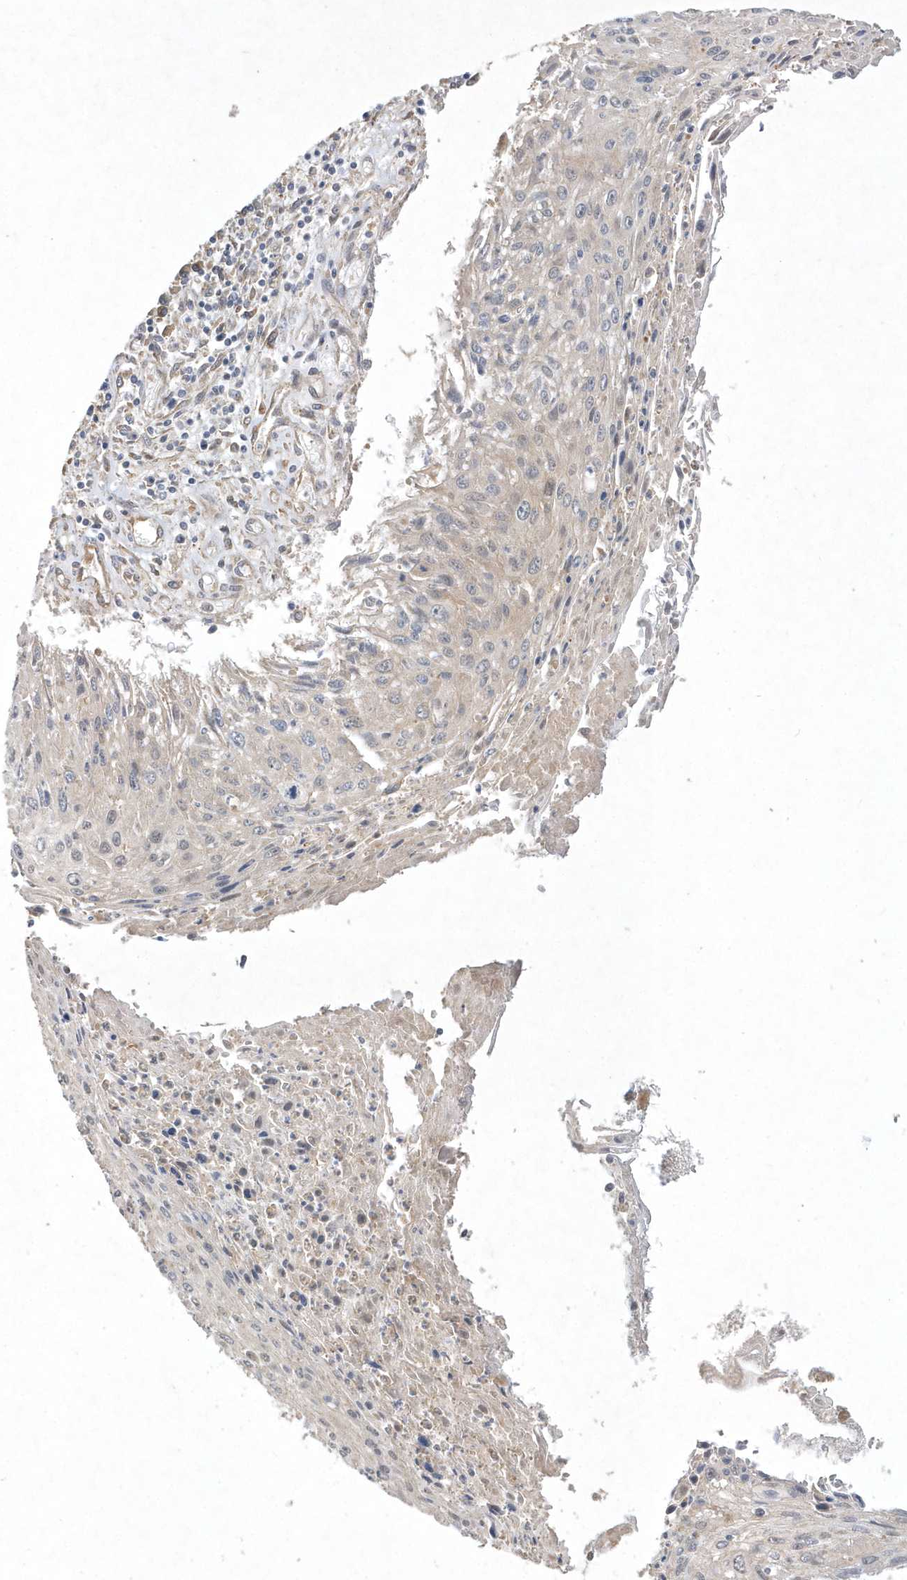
{"staining": {"intensity": "weak", "quantity": "25%-75%", "location": "nuclear"}, "tissue": "cervical cancer", "cell_type": "Tumor cells", "image_type": "cancer", "snomed": [{"axis": "morphology", "description": "Squamous cell carcinoma, NOS"}, {"axis": "topography", "description": "Cervix"}], "caption": "Protein expression analysis of cervical squamous cell carcinoma exhibits weak nuclear staining in approximately 25%-75% of tumor cells.", "gene": "GFM2", "patient": {"sex": "female", "age": 51}}